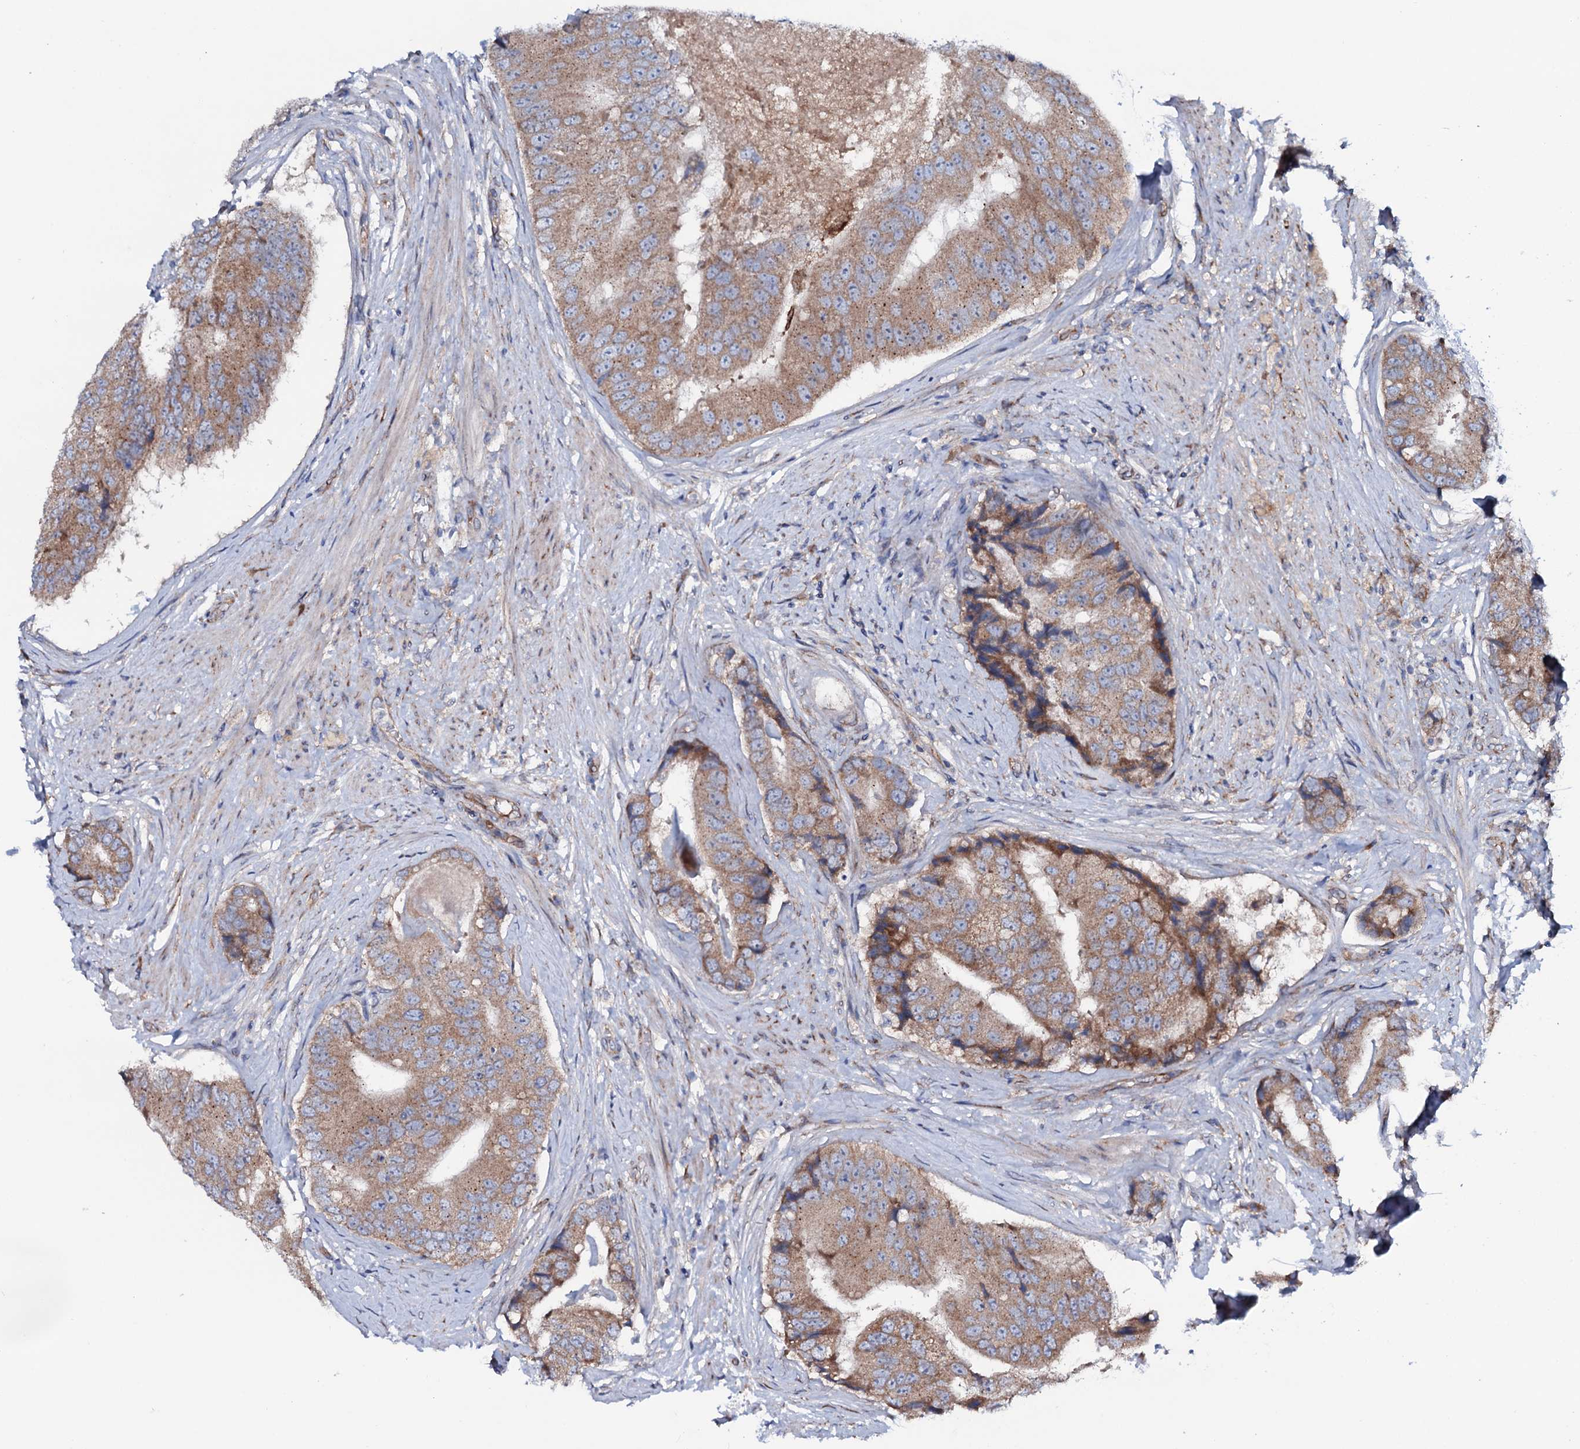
{"staining": {"intensity": "moderate", "quantity": ">75%", "location": "cytoplasmic/membranous"}, "tissue": "prostate cancer", "cell_type": "Tumor cells", "image_type": "cancer", "snomed": [{"axis": "morphology", "description": "Adenocarcinoma, High grade"}, {"axis": "topography", "description": "Prostate"}], "caption": "Moderate cytoplasmic/membranous positivity for a protein is present in about >75% of tumor cells of high-grade adenocarcinoma (prostate) using IHC.", "gene": "STARD13", "patient": {"sex": "male", "age": 70}}